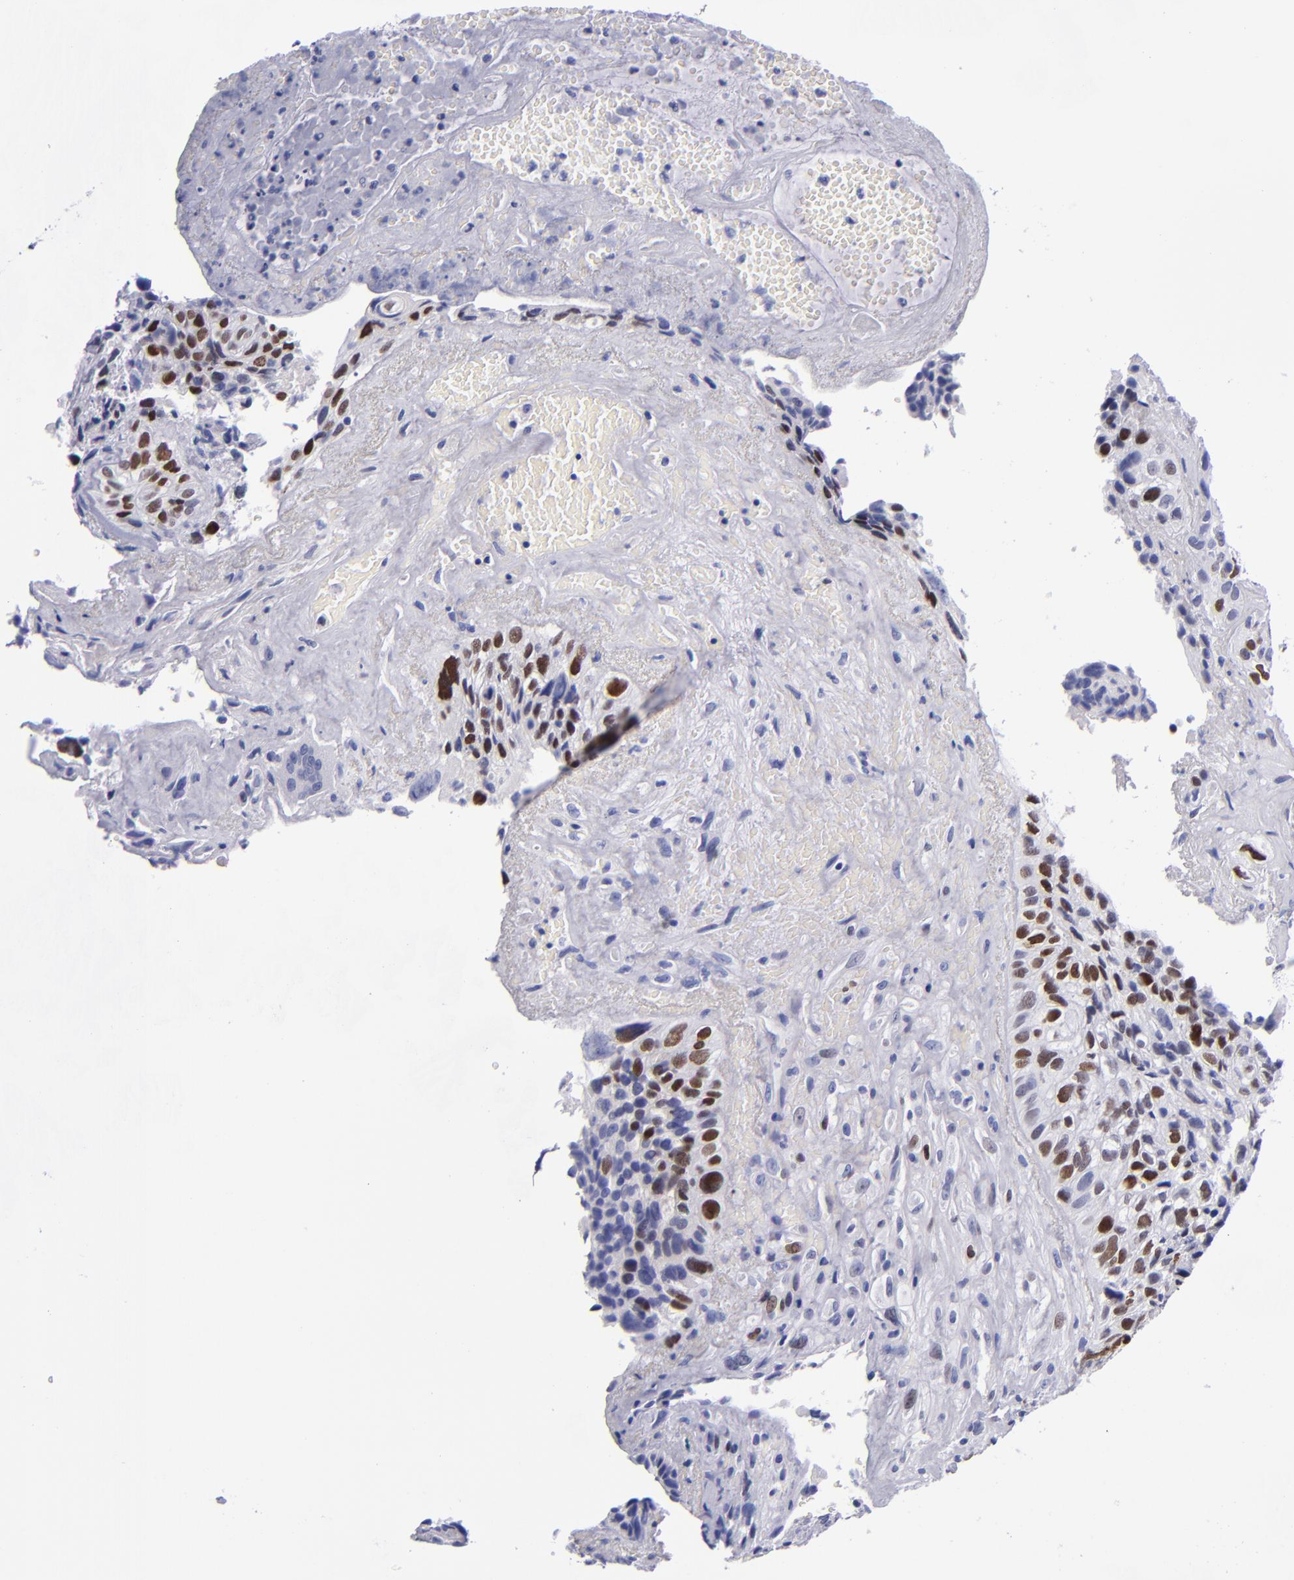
{"staining": {"intensity": "strong", "quantity": "25%-75%", "location": "nuclear"}, "tissue": "breast cancer", "cell_type": "Tumor cells", "image_type": "cancer", "snomed": [{"axis": "morphology", "description": "Neoplasm, malignant, NOS"}, {"axis": "topography", "description": "Breast"}], "caption": "Breast cancer stained for a protein (brown) reveals strong nuclear positive expression in about 25%-75% of tumor cells.", "gene": "MCM7", "patient": {"sex": "female", "age": 50}}